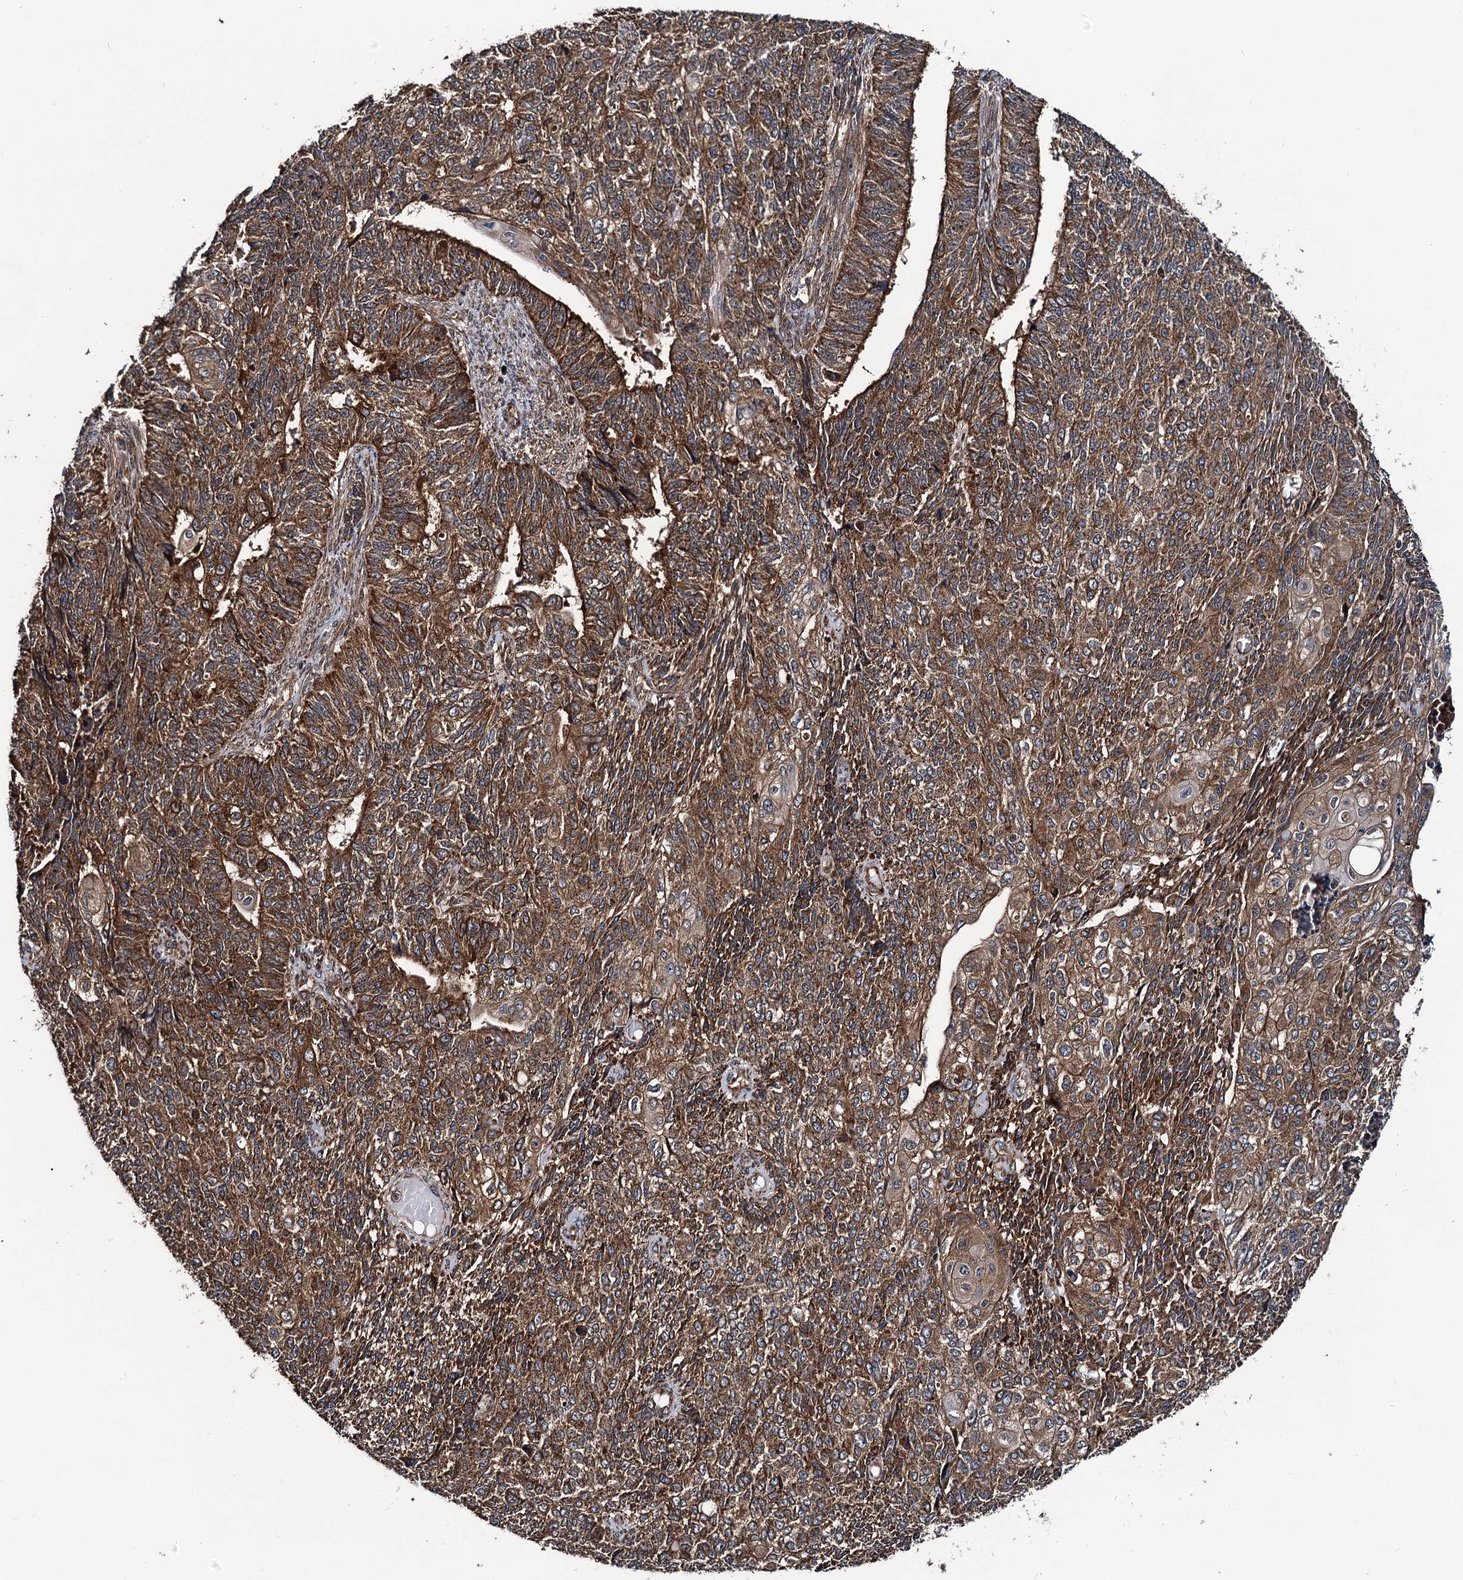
{"staining": {"intensity": "strong", "quantity": ">75%", "location": "cytoplasmic/membranous"}, "tissue": "endometrial cancer", "cell_type": "Tumor cells", "image_type": "cancer", "snomed": [{"axis": "morphology", "description": "Adenocarcinoma, NOS"}, {"axis": "topography", "description": "Endometrium"}], "caption": "An image showing strong cytoplasmic/membranous positivity in approximately >75% of tumor cells in endometrial cancer (adenocarcinoma), as visualized by brown immunohistochemical staining.", "gene": "NEK1", "patient": {"sex": "female", "age": 32}}